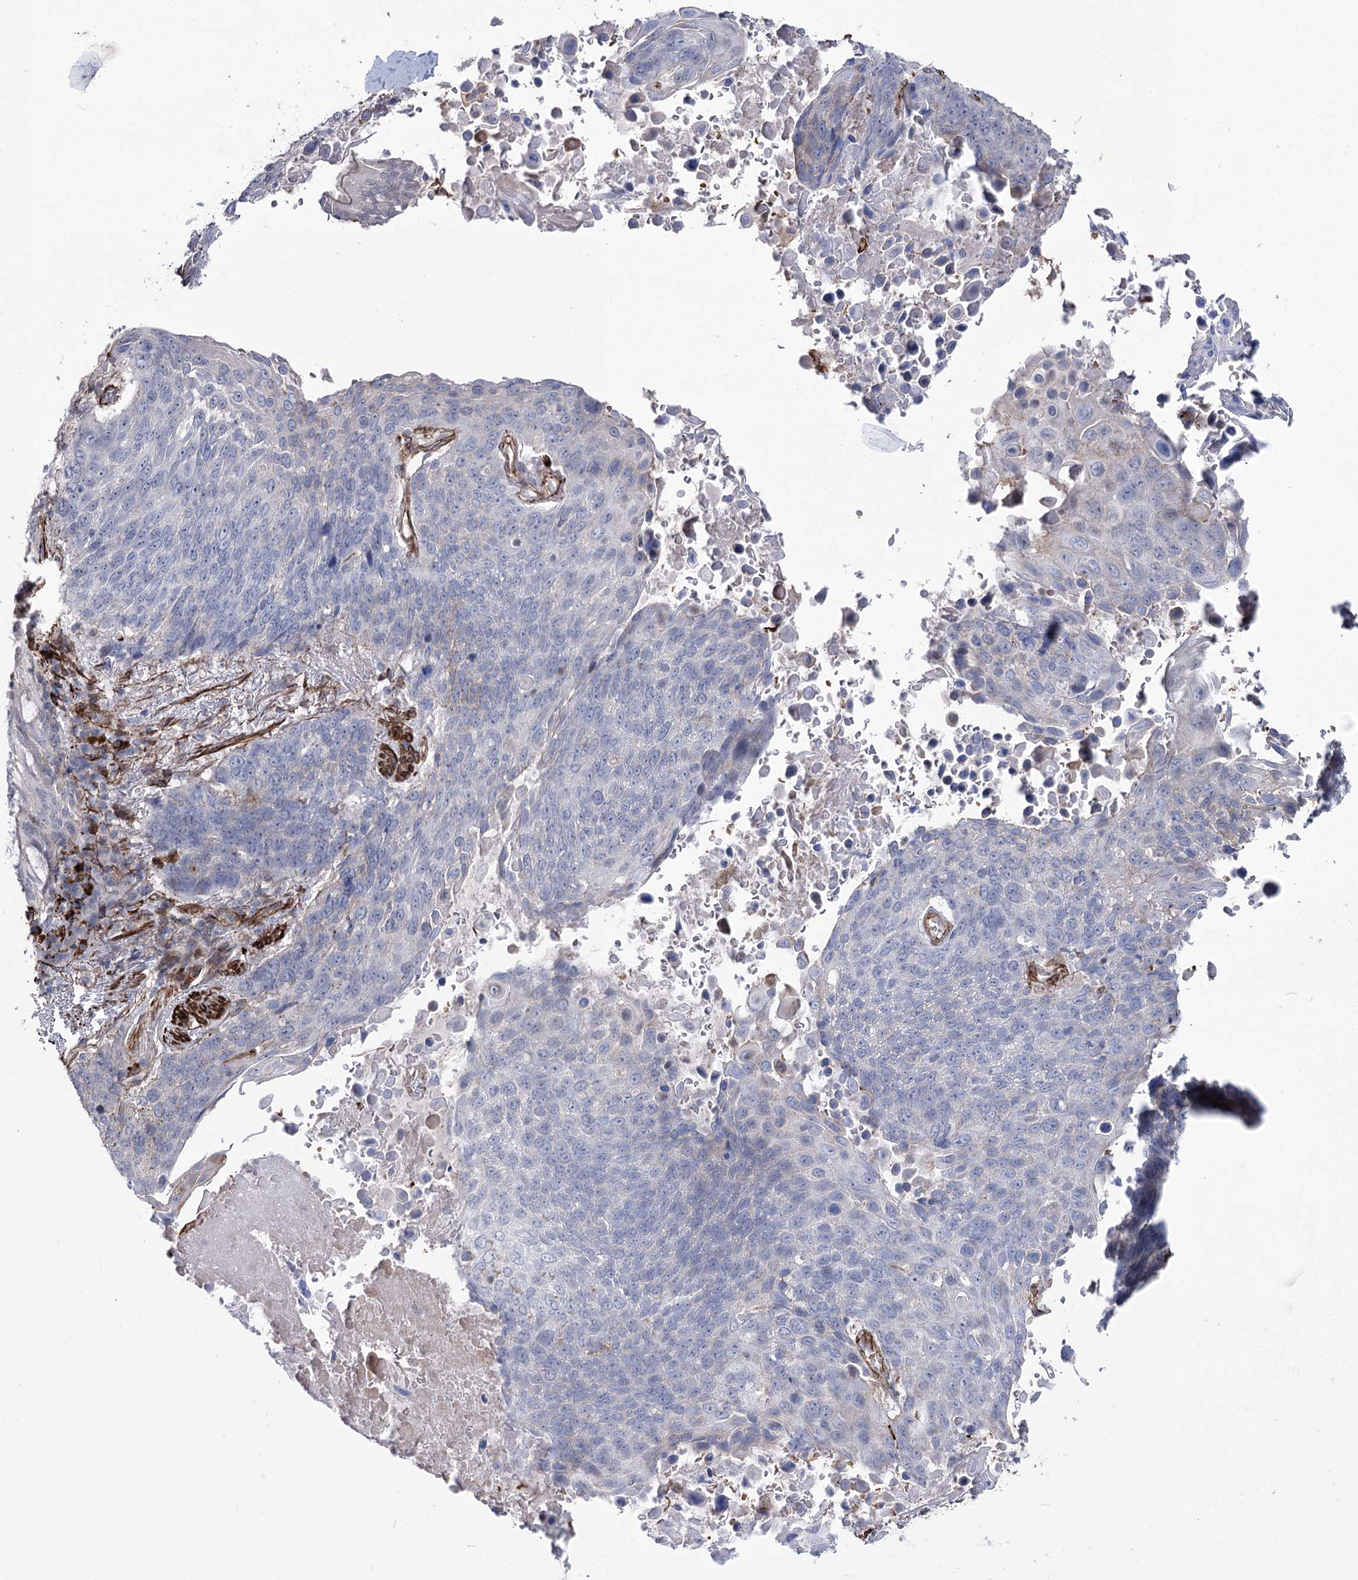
{"staining": {"intensity": "negative", "quantity": "none", "location": "none"}, "tissue": "lung cancer", "cell_type": "Tumor cells", "image_type": "cancer", "snomed": [{"axis": "morphology", "description": "Squamous cell carcinoma, NOS"}, {"axis": "topography", "description": "Lung"}], "caption": "Immunohistochemistry histopathology image of human lung cancer (squamous cell carcinoma) stained for a protein (brown), which reveals no expression in tumor cells.", "gene": "ARHGAP20", "patient": {"sex": "male", "age": 66}}